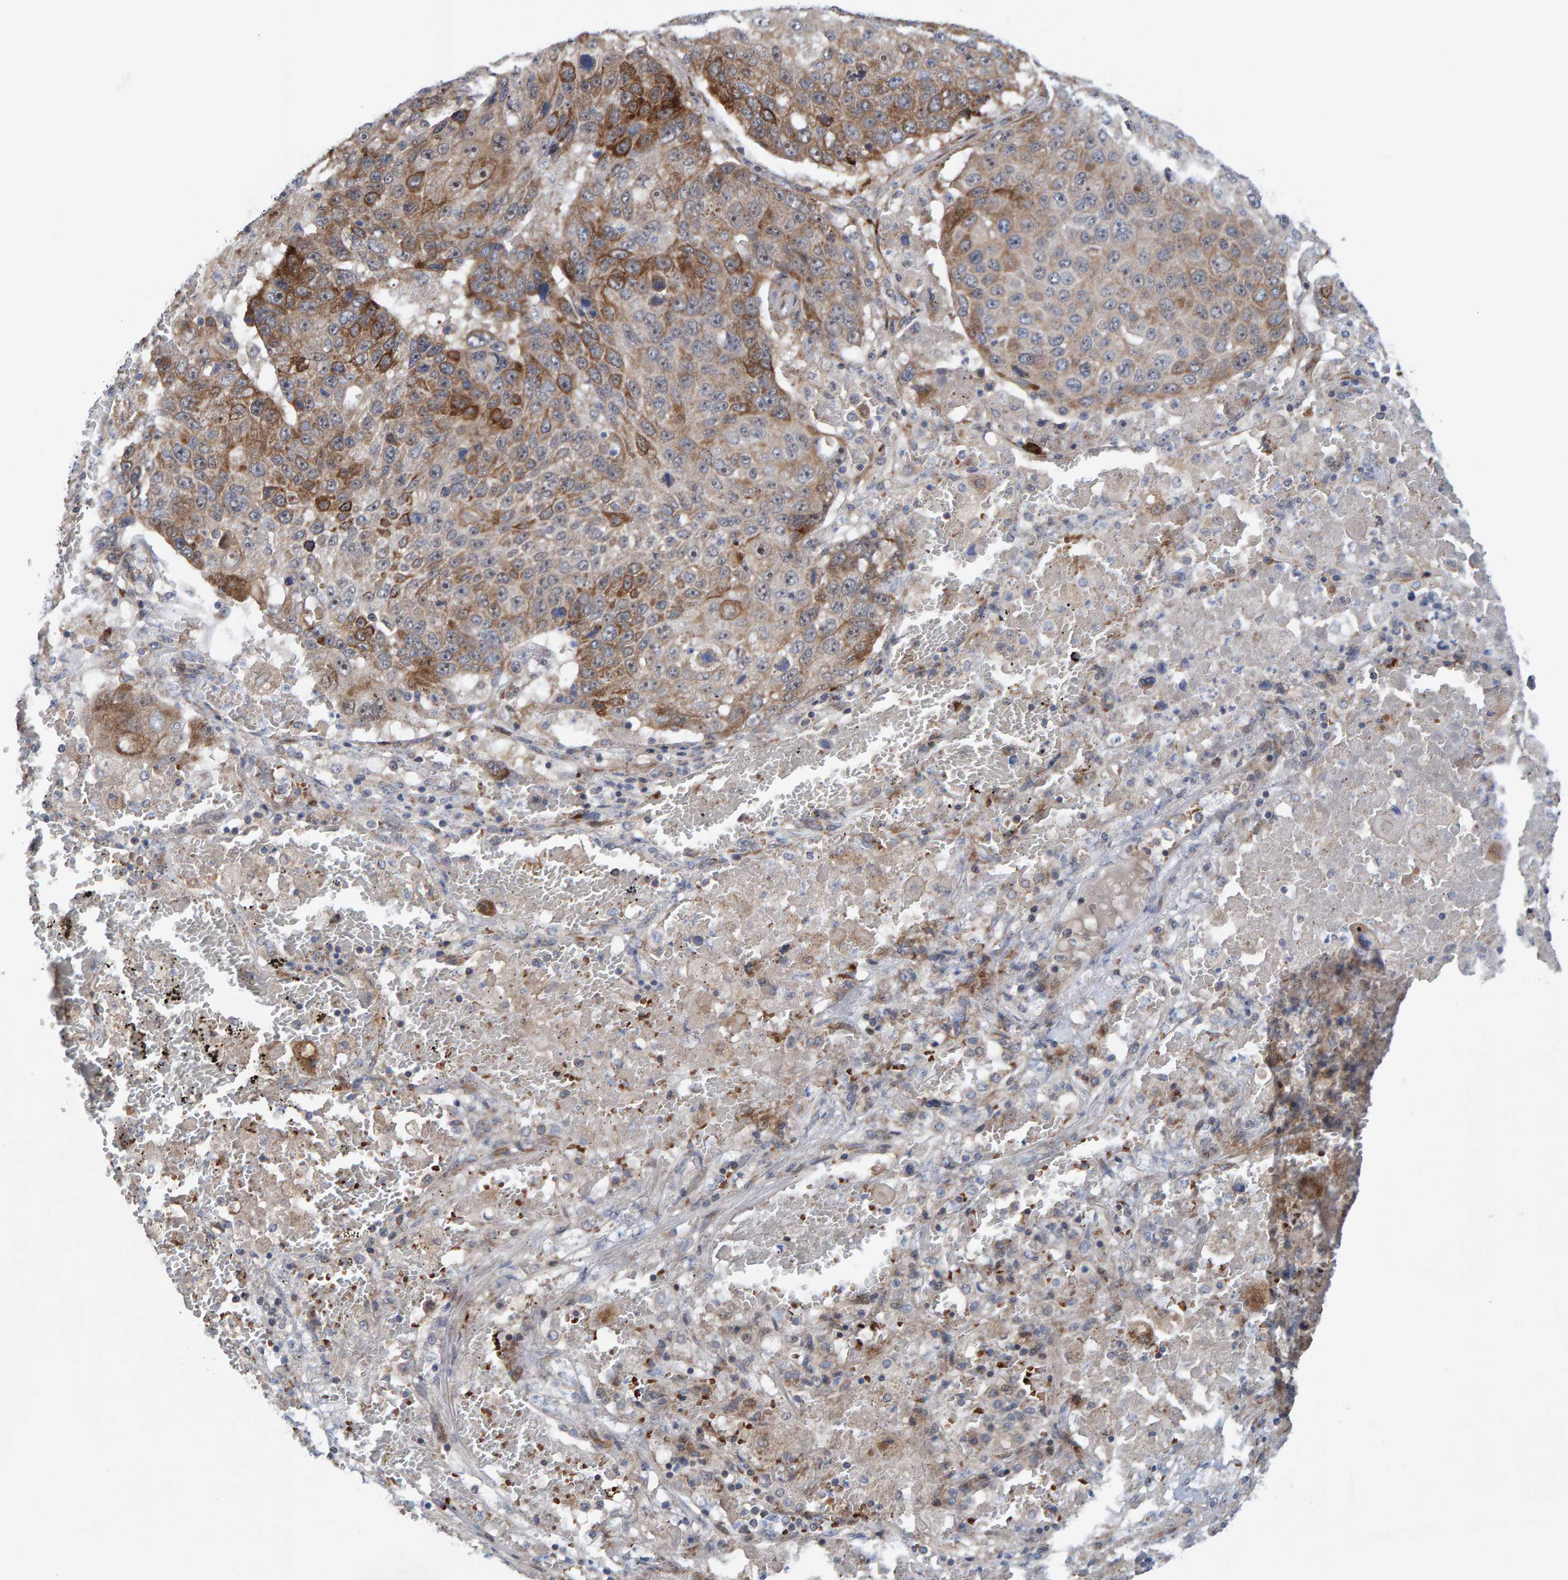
{"staining": {"intensity": "moderate", "quantity": ">75%", "location": "cytoplasmic/membranous"}, "tissue": "lung cancer", "cell_type": "Tumor cells", "image_type": "cancer", "snomed": [{"axis": "morphology", "description": "Squamous cell carcinoma, NOS"}, {"axis": "topography", "description": "Lung"}], "caption": "A brown stain highlights moderate cytoplasmic/membranous positivity of a protein in human lung cancer (squamous cell carcinoma) tumor cells.", "gene": "MFSD6L", "patient": {"sex": "male", "age": 61}}